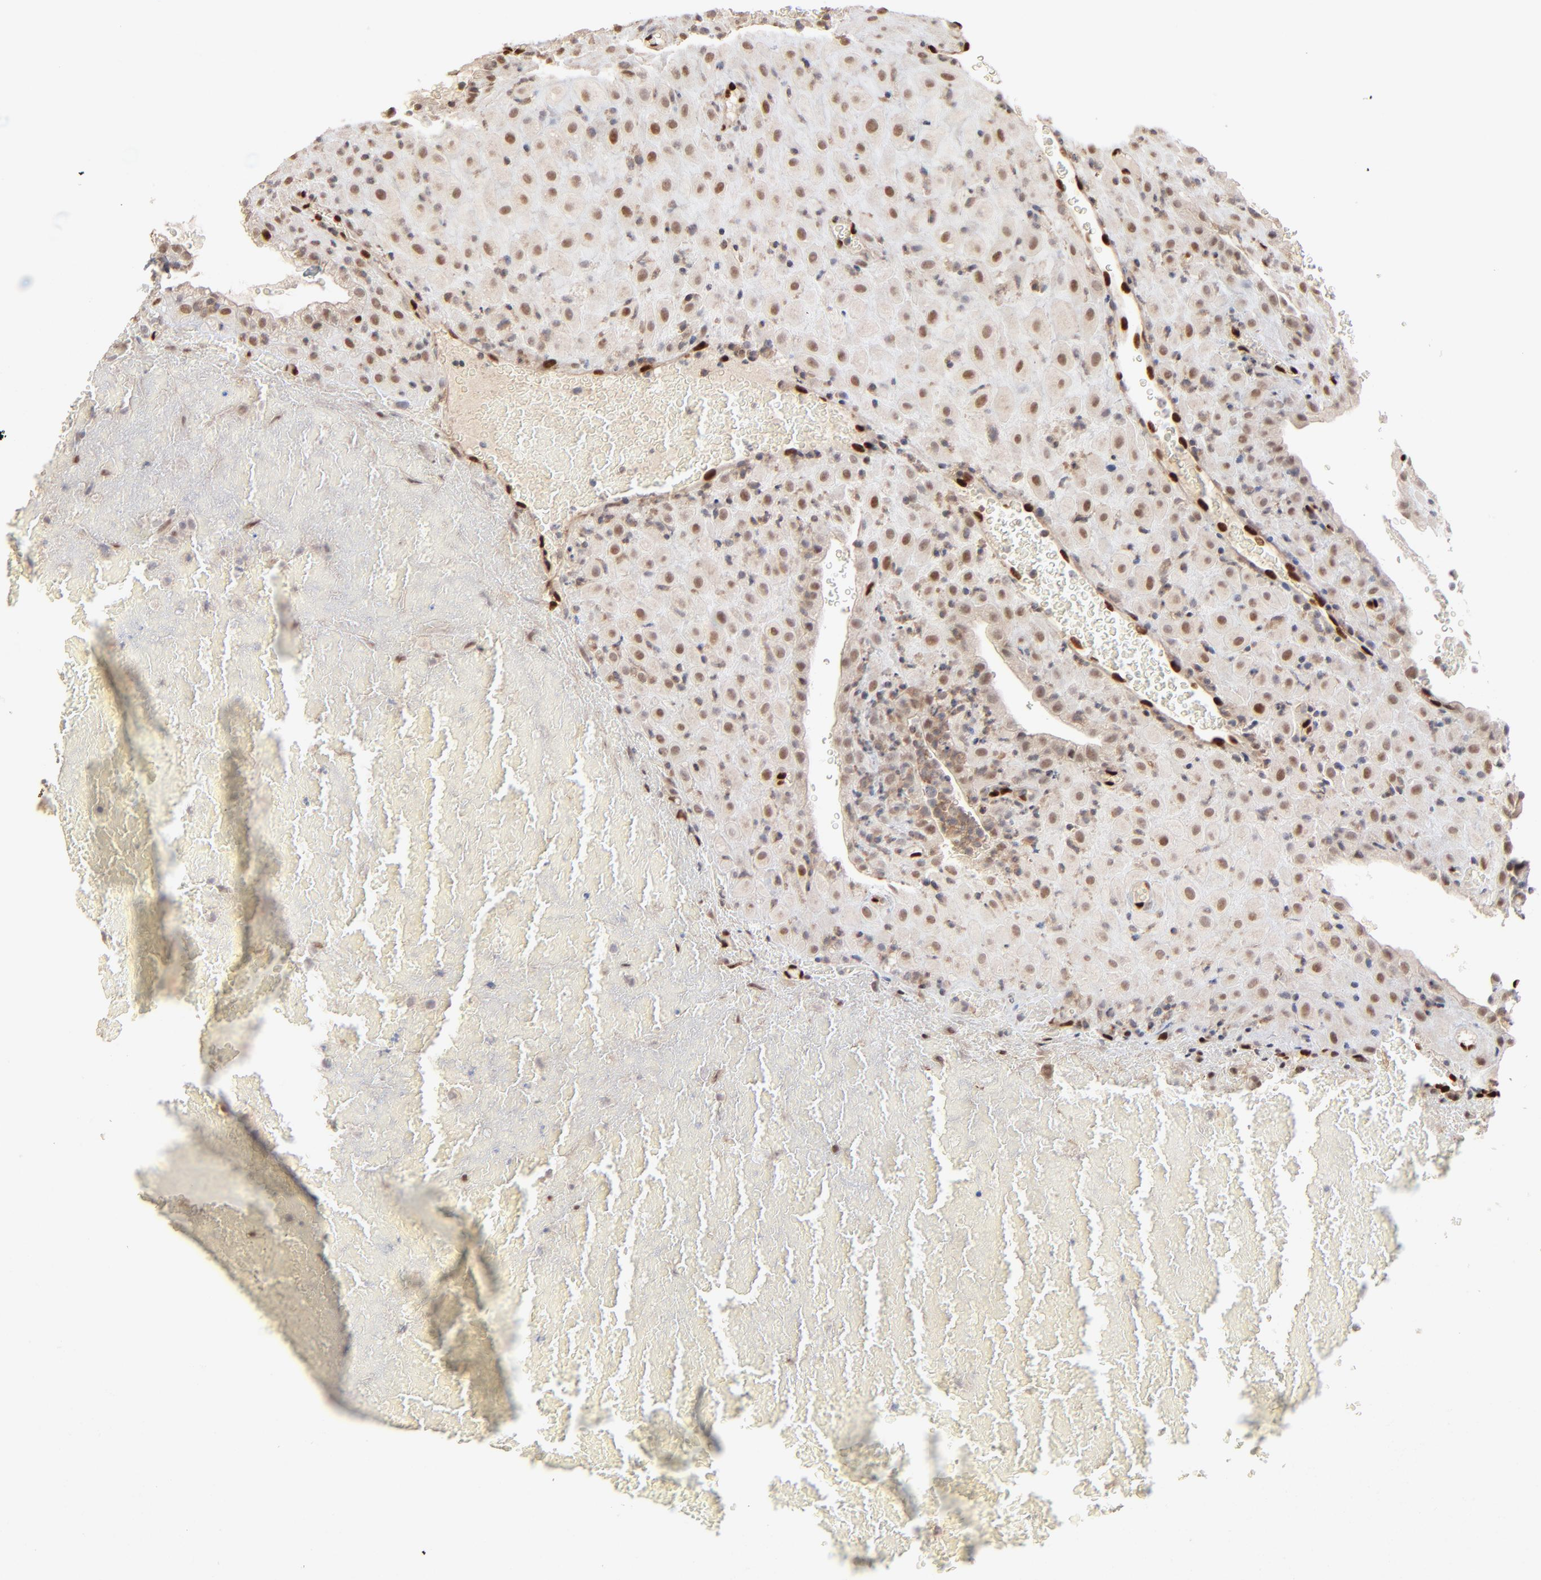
{"staining": {"intensity": "moderate", "quantity": ">75%", "location": "nuclear"}, "tissue": "placenta", "cell_type": "Decidual cells", "image_type": "normal", "snomed": [{"axis": "morphology", "description": "Normal tissue, NOS"}, {"axis": "topography", "description": "Placenta"}], "caption": "Protein staining exhibits moderate nuclear staining in approximately >75% of decidual cells in unremarkable placenta. (Brightfield microscopy of DAB IHC at high magnification).", "gene": "NFIB", "patient": {"sex": "female", "age": 19}}